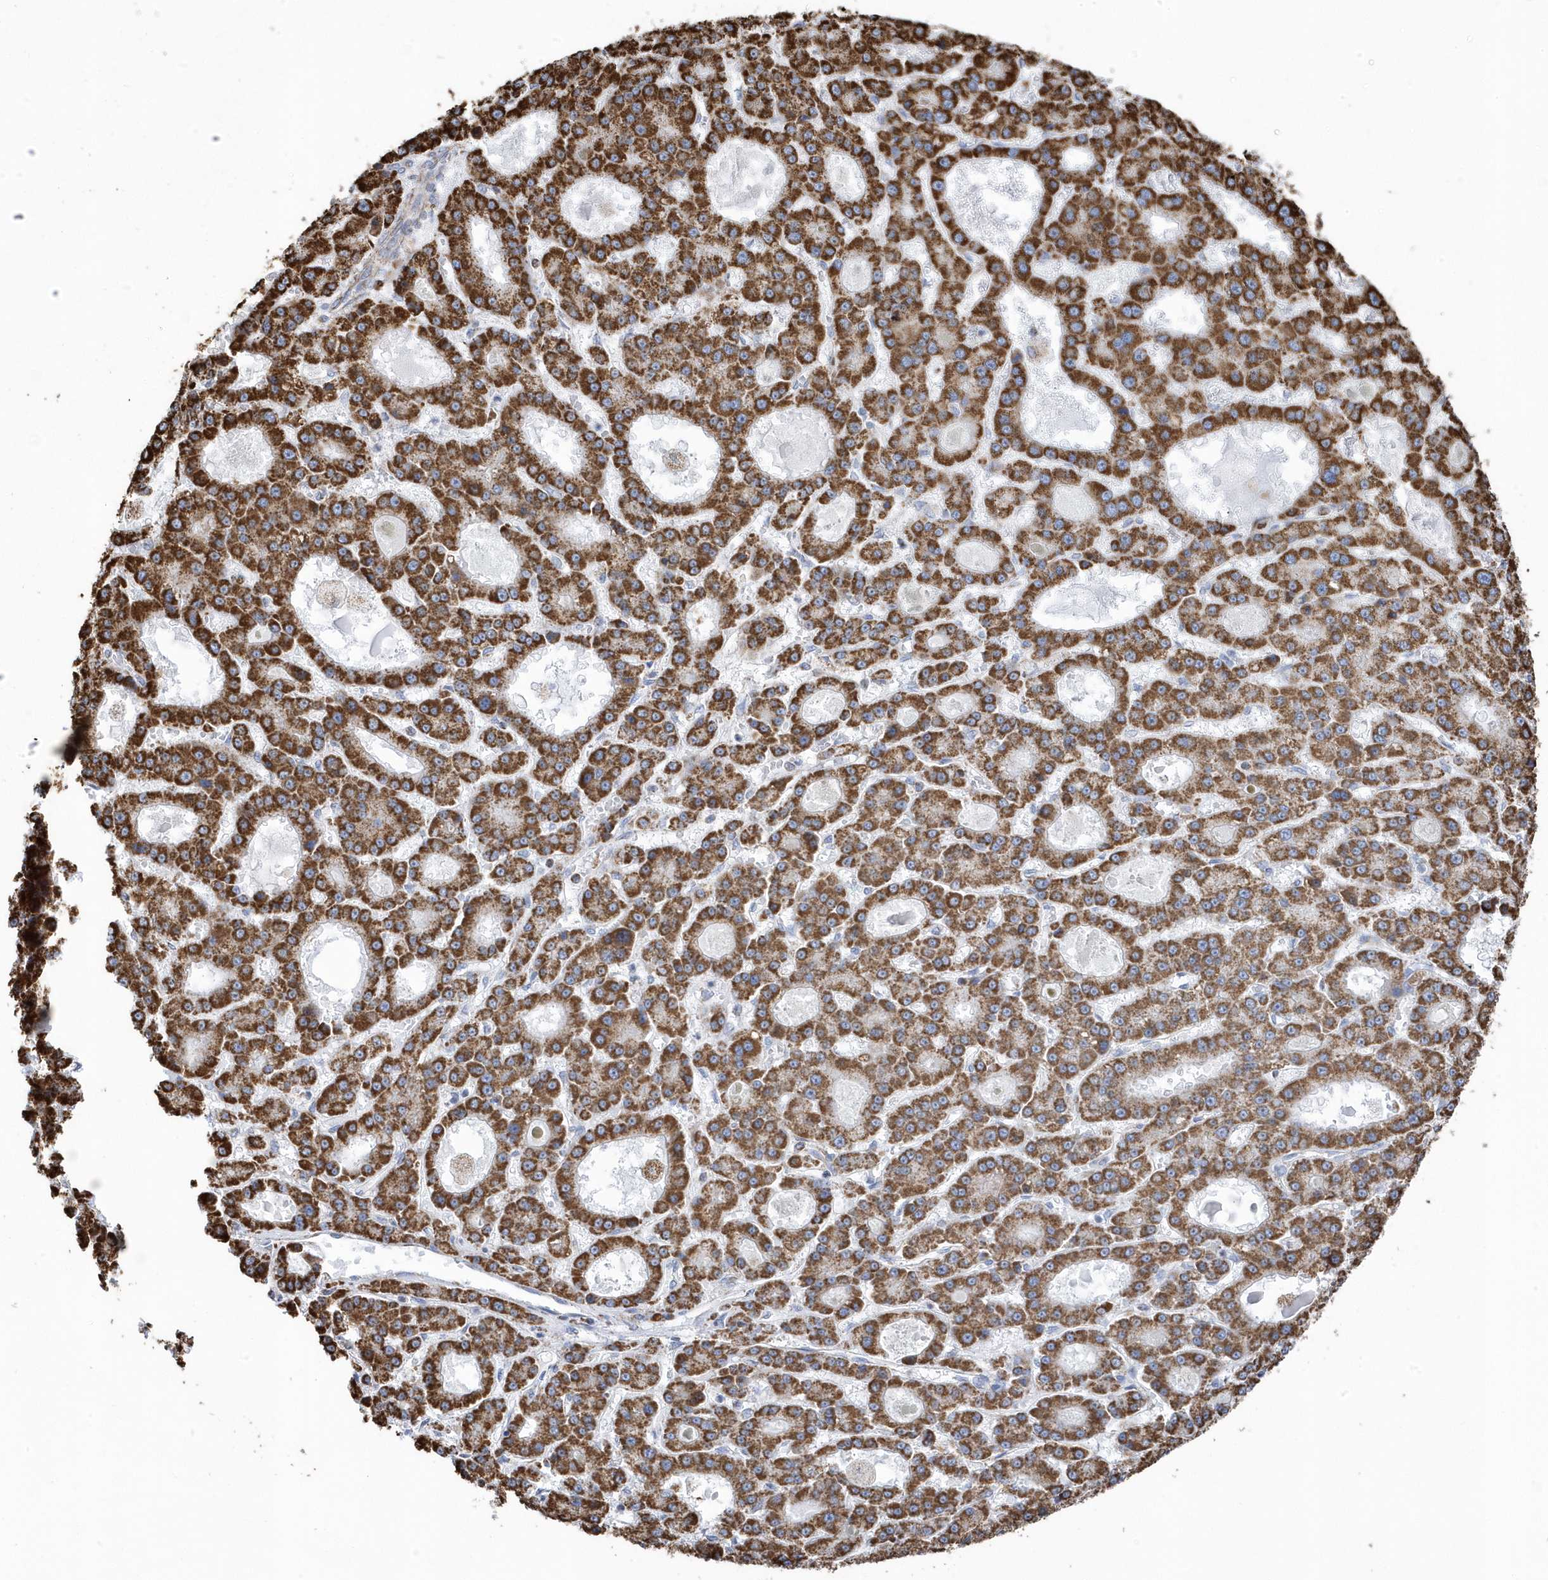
{"staining": {"intensity": "strong", "quantity": ">75%", "location": "cytoplasmic/membranous"}, "tissue": "liver cancer", "cell_type": "Tumor cells", "image_type": "cancer", "snomed": [{"axis": "morphology", "description": "Carcinoma, Hepatocellular, NOS"}, {"axis": "topography", "description": "Liver"}], "caption": "Human liver cancer stained for a protein (brown) displays strong cytoplasmic/membranous positive positivity in approximately >75% of tumor cells.", "gene": "GTPBP8", "patient": {"sex": "male", "age": 70}}